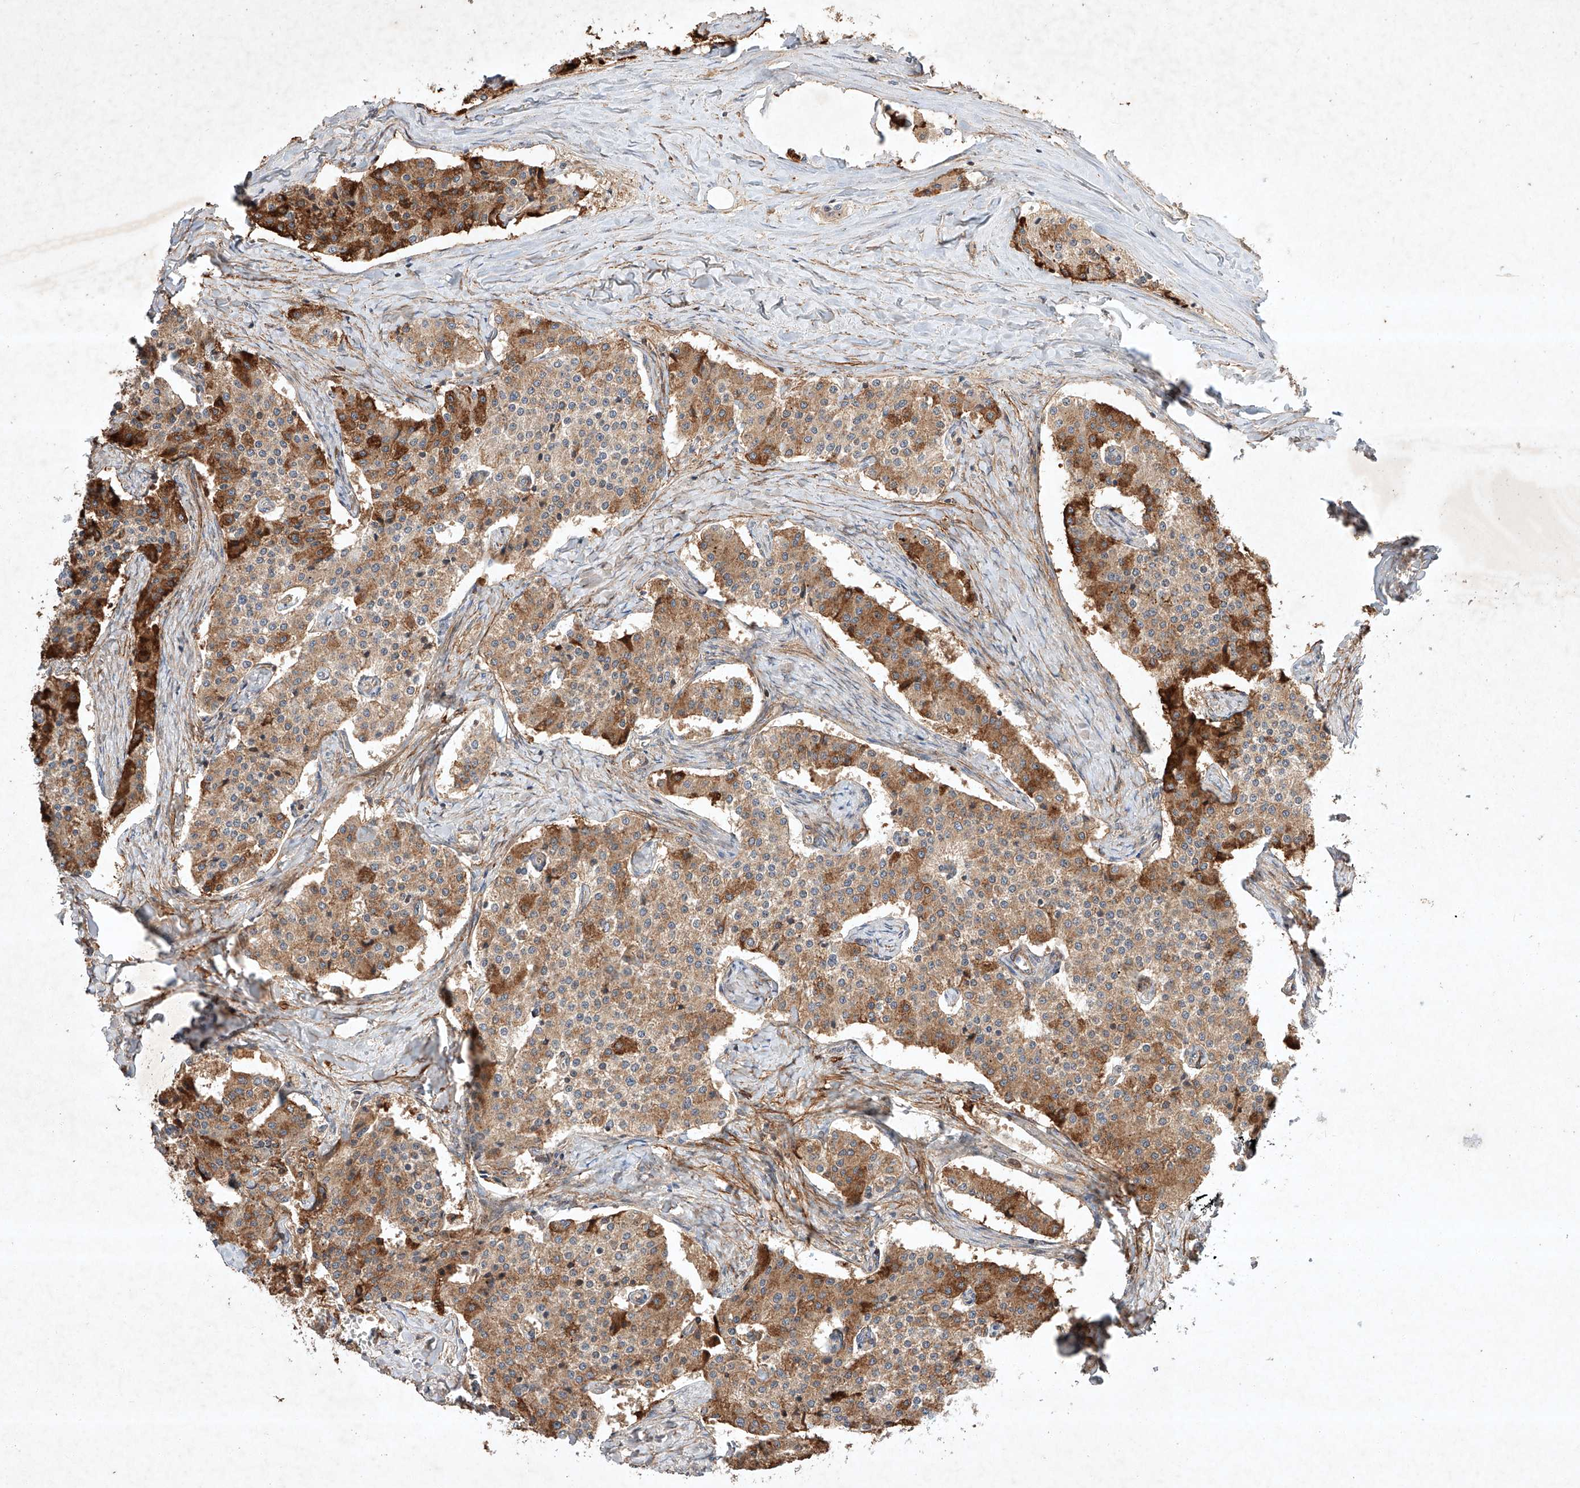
{"staining": {"intensity": "moderate", "quantity": ">75%", "location": "cytoplasmic/membranous"}, "tissue": "carcinoid", "cell_type": "Tumor cells", "image_type": "cancer", "snomed": [{"axis": "morphology", "description": "Carcinoid, malignant, NOS"}, {"axis": "topography", "description": "Colon"}], "caption": "Human carcinoid (malignant) stained with a brown dye displays moderate cytoplasmic/membranous positive positivity in about >75% of tumor cells.", "gene": "ARHGAP33", "patient": {"sex": "female", "age": 52}}